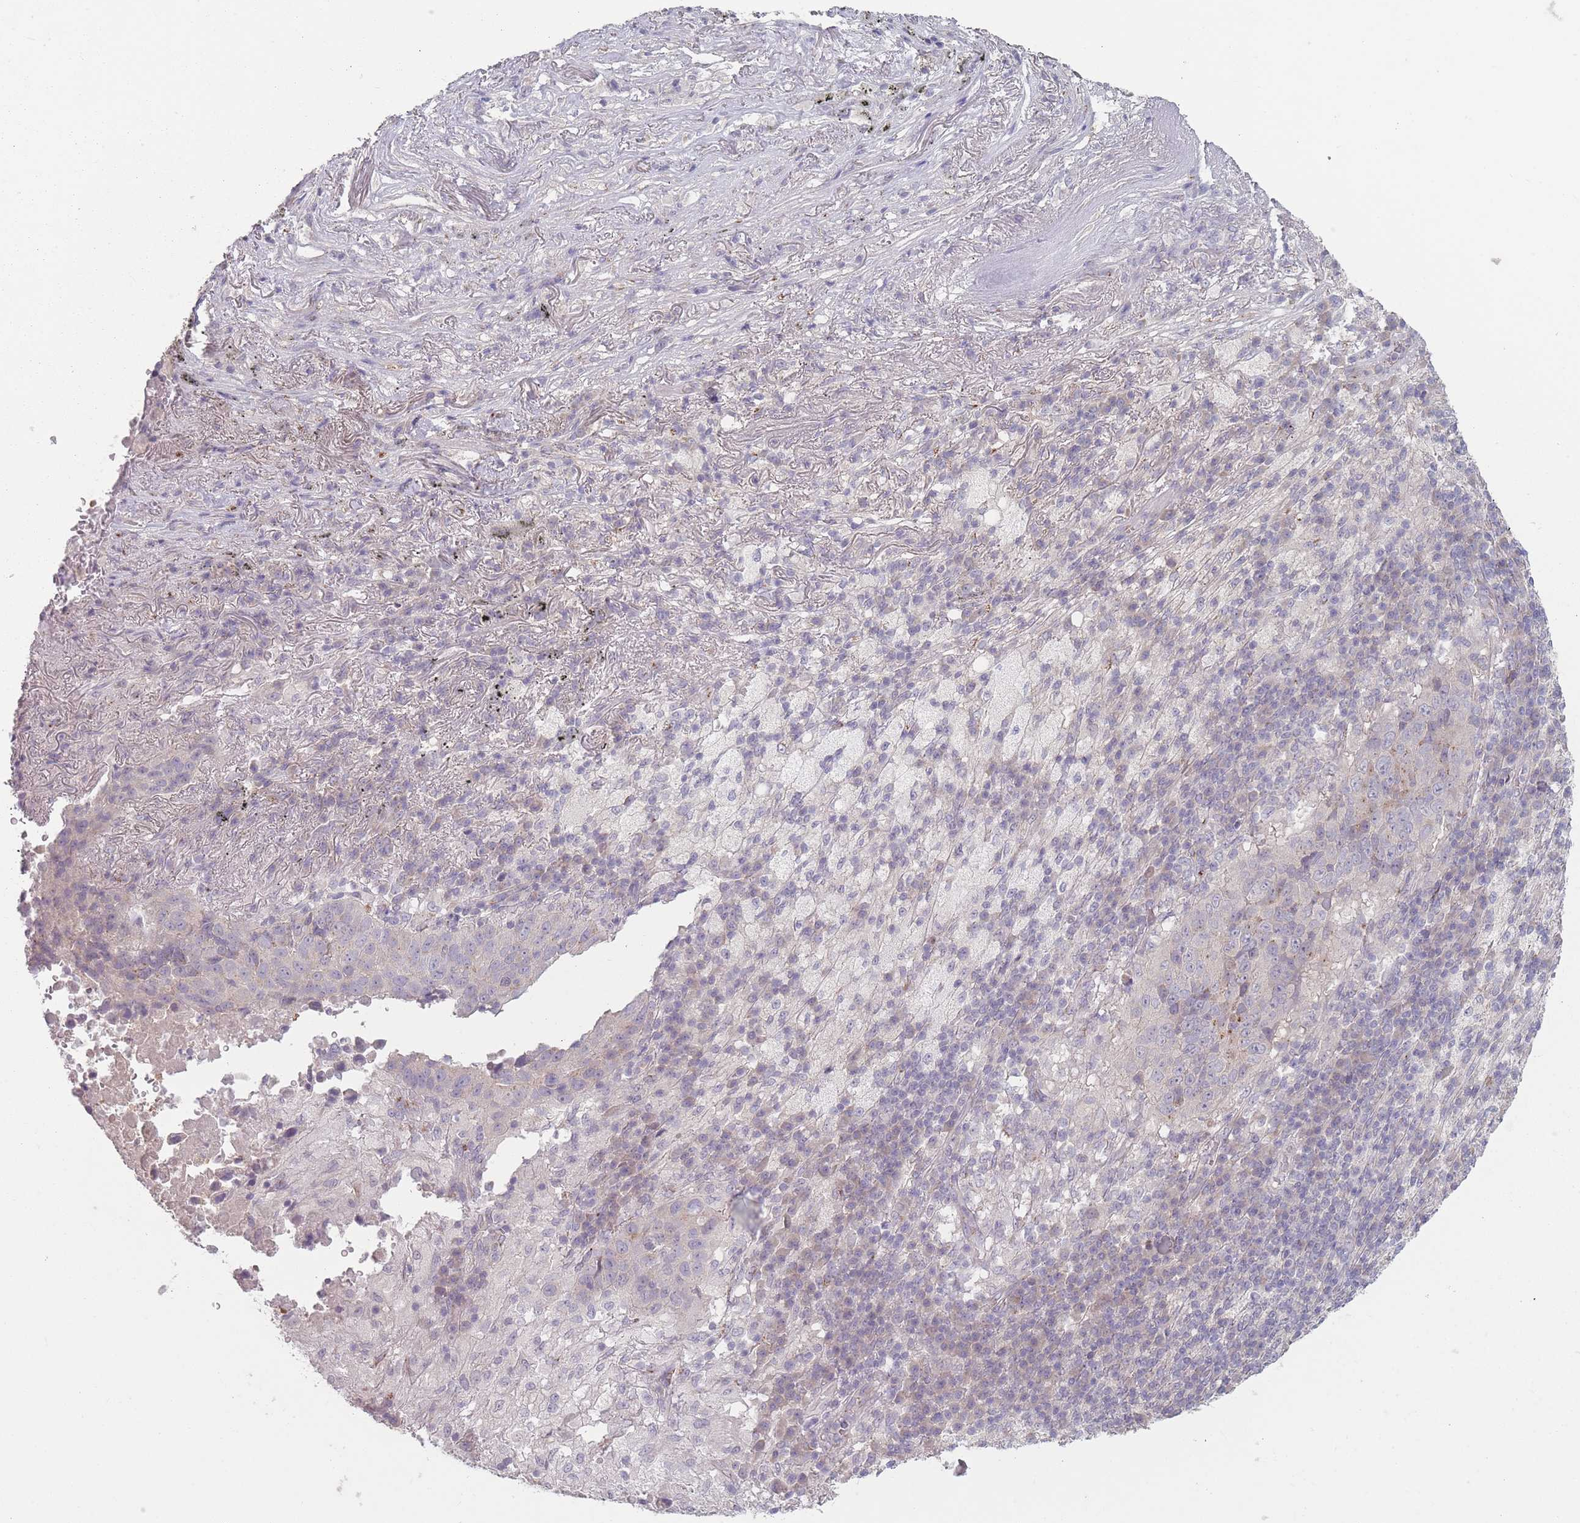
{"staining": {"intensity": "weak", "quantity": "<25%", "location": "cytoplasmic/membranous"}, "tissue": "lung cancer", "cell_type": "Tumor cells", "image_type": "cancer", "snomed": [{"axis": "morphology", "description": "Squamous cell carcinoma, NOS"}, {"axis": "topography", "description": "Lung"}], "caption": "A micrograph of human lung cancer (squamous cell carcinoma) is negative for staining in tumor cells. (Stains: DAB (3,3'-diaminobenzidine) immunohistochemistry (IHC) with hematoxylin counter stain, Microscopy: brightfield microscopy at high magnification).", "gene": "AKAIN1", "patient": {"sex": "male", "age": 73}}